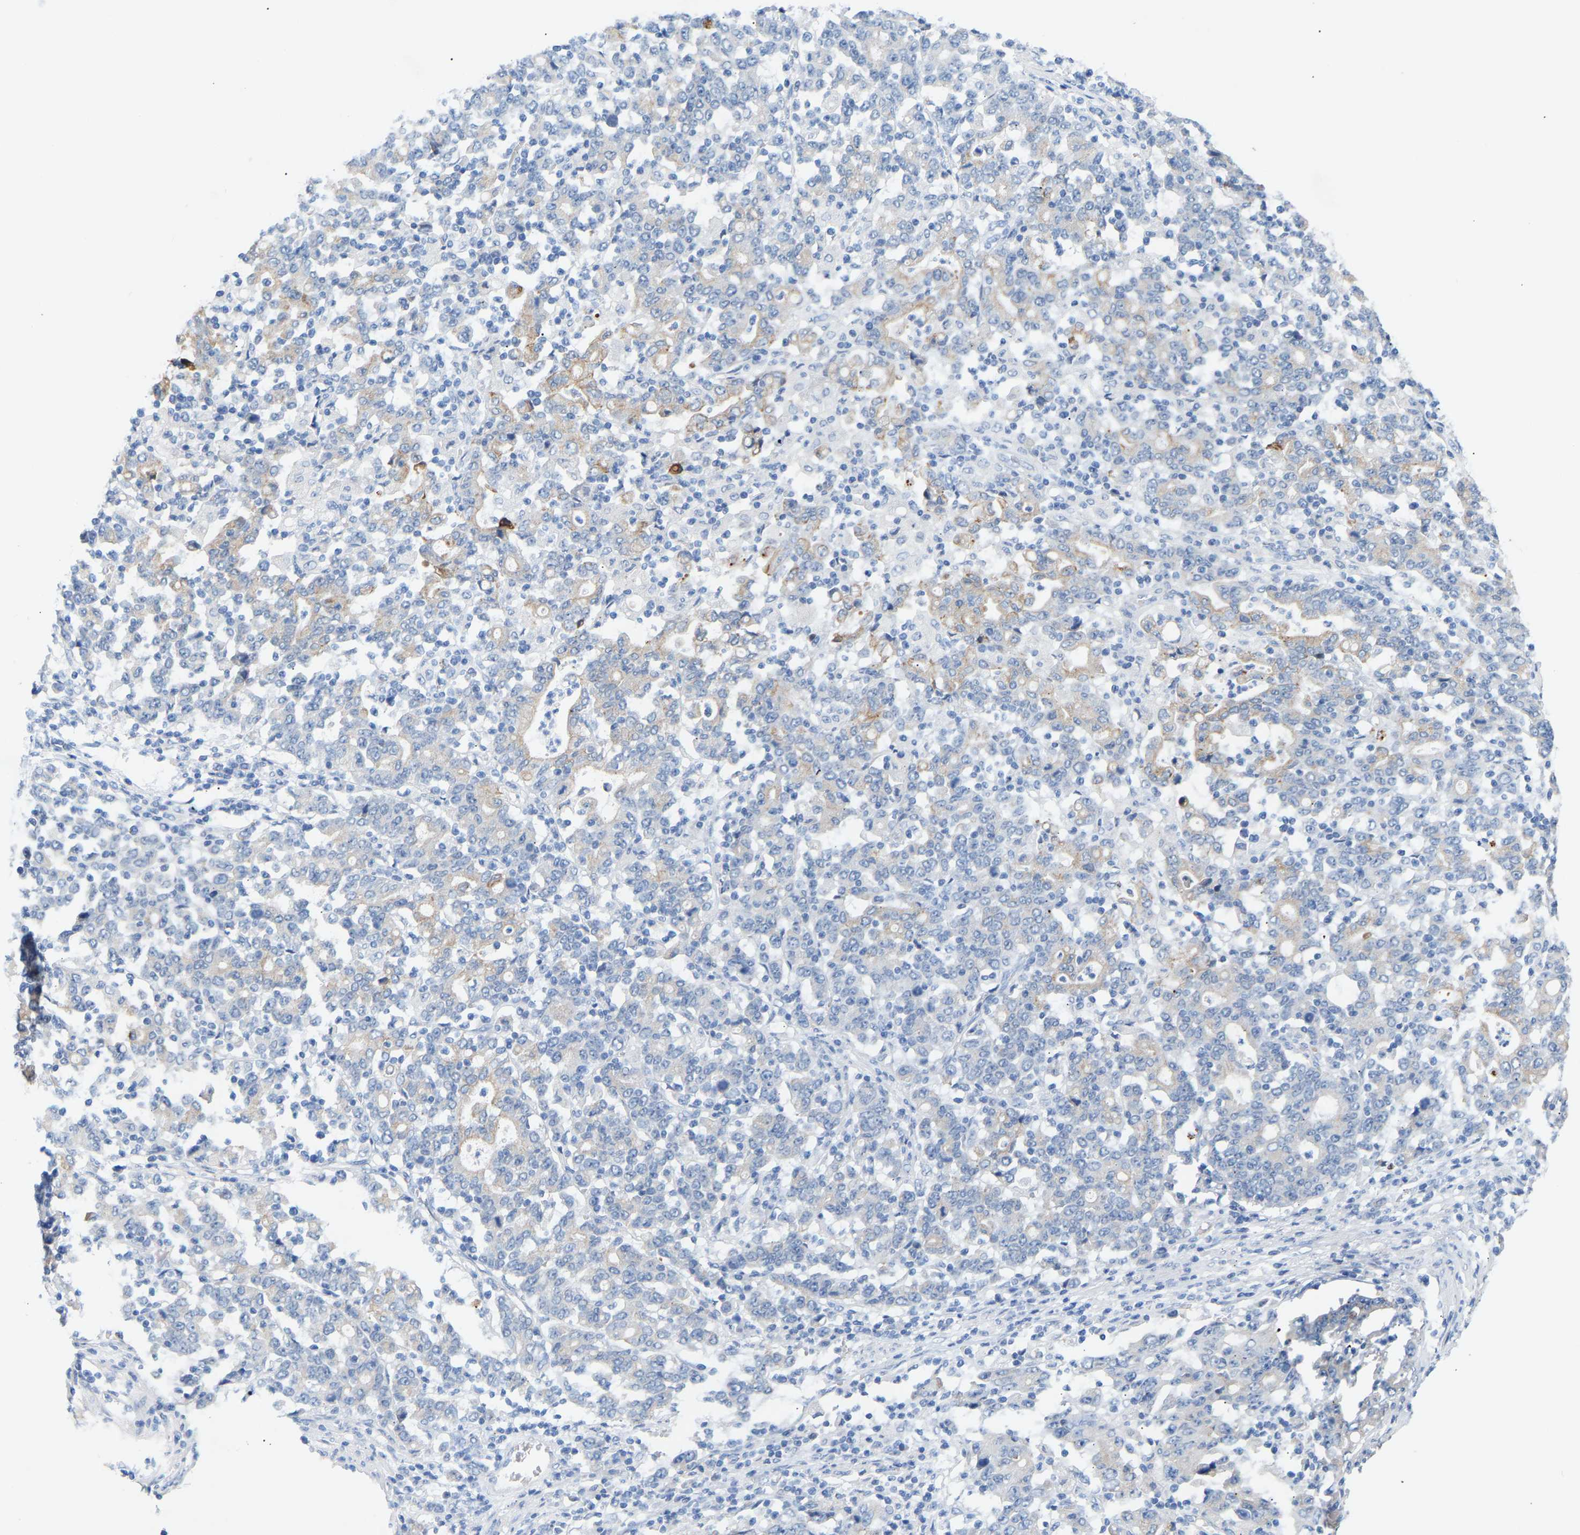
{"staining": {"intensity": "weak", "quantity": "<25%", "location": "cytoplasmic/membranous"}, "tissue": "stomach cancer", "cell_type": "Tumor cells", "image_type": "cancer", "snomed": [{"axis": "morphology", "description": "Adenocarcinoma, NOS"}, {"axis": "topography", "description": "Stomach, upper"}], "caption": "This is a photomicrograph of IHC staining of stomach cancer, which shows no expression in tumor cells.", "gene": "PEX1", "patient": {"sex": "male", "age": 69}}